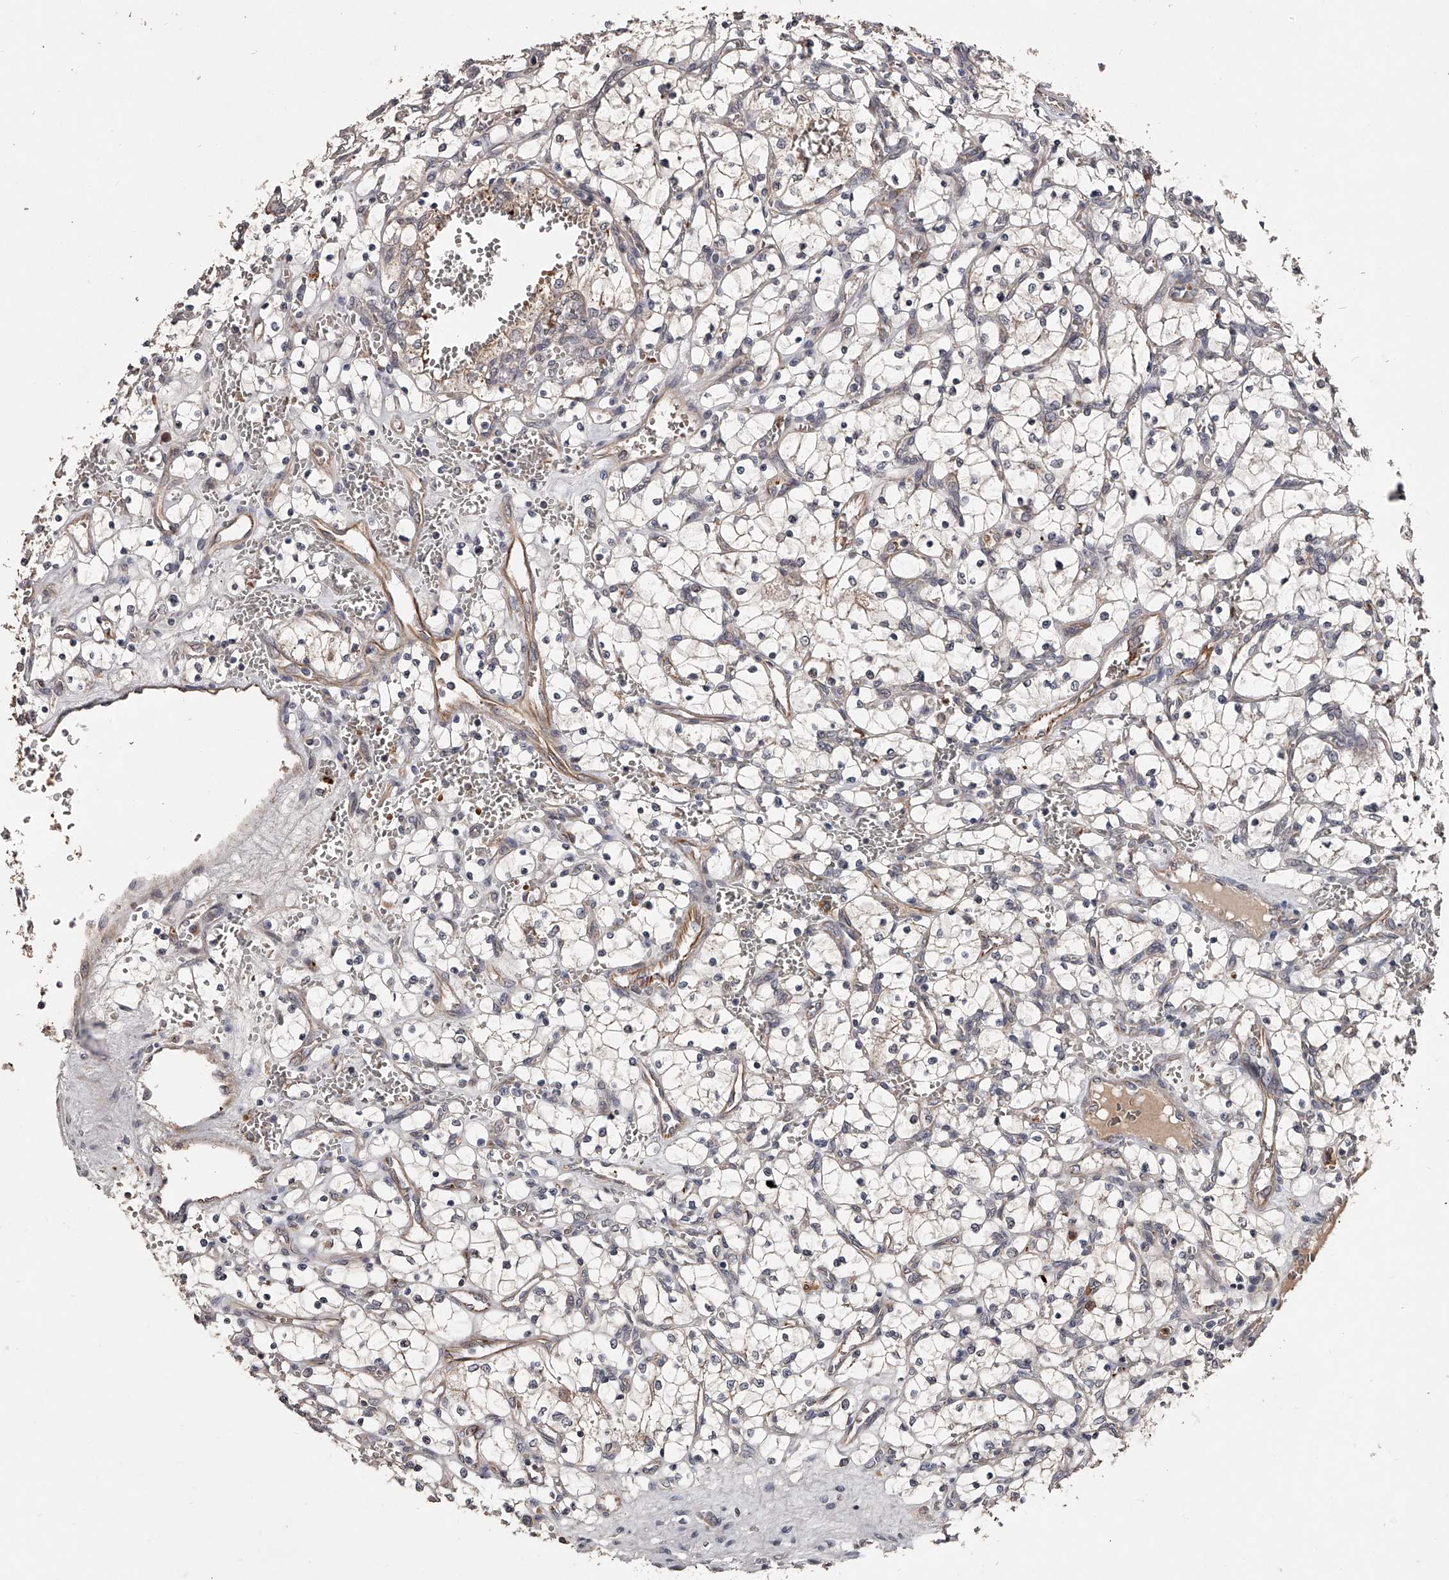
{"staining": {"intensity": "weak", "quantity": "<25%", "location": "nuclear"}, "tissue": "renal cancer", "cell_type": "Tumor cells", "image_type": "cancer", "snomed": [{"axis": "morphology", "description": "Adenocarcinoma, NOS"}, {"axis": "topography", "description": "Kidney"}], "caption": "Renal adenocarcinoma was stained to show a protein in brown. There is no significant expression in tumor cells. The staining was performed using DAB to visualize the protein expression in brown, while the nuclei were stained in blue with hematoxylin (Magnification: 20x).", "gene": "URGCP", "patient": {"sex": "female", "age": 69}}